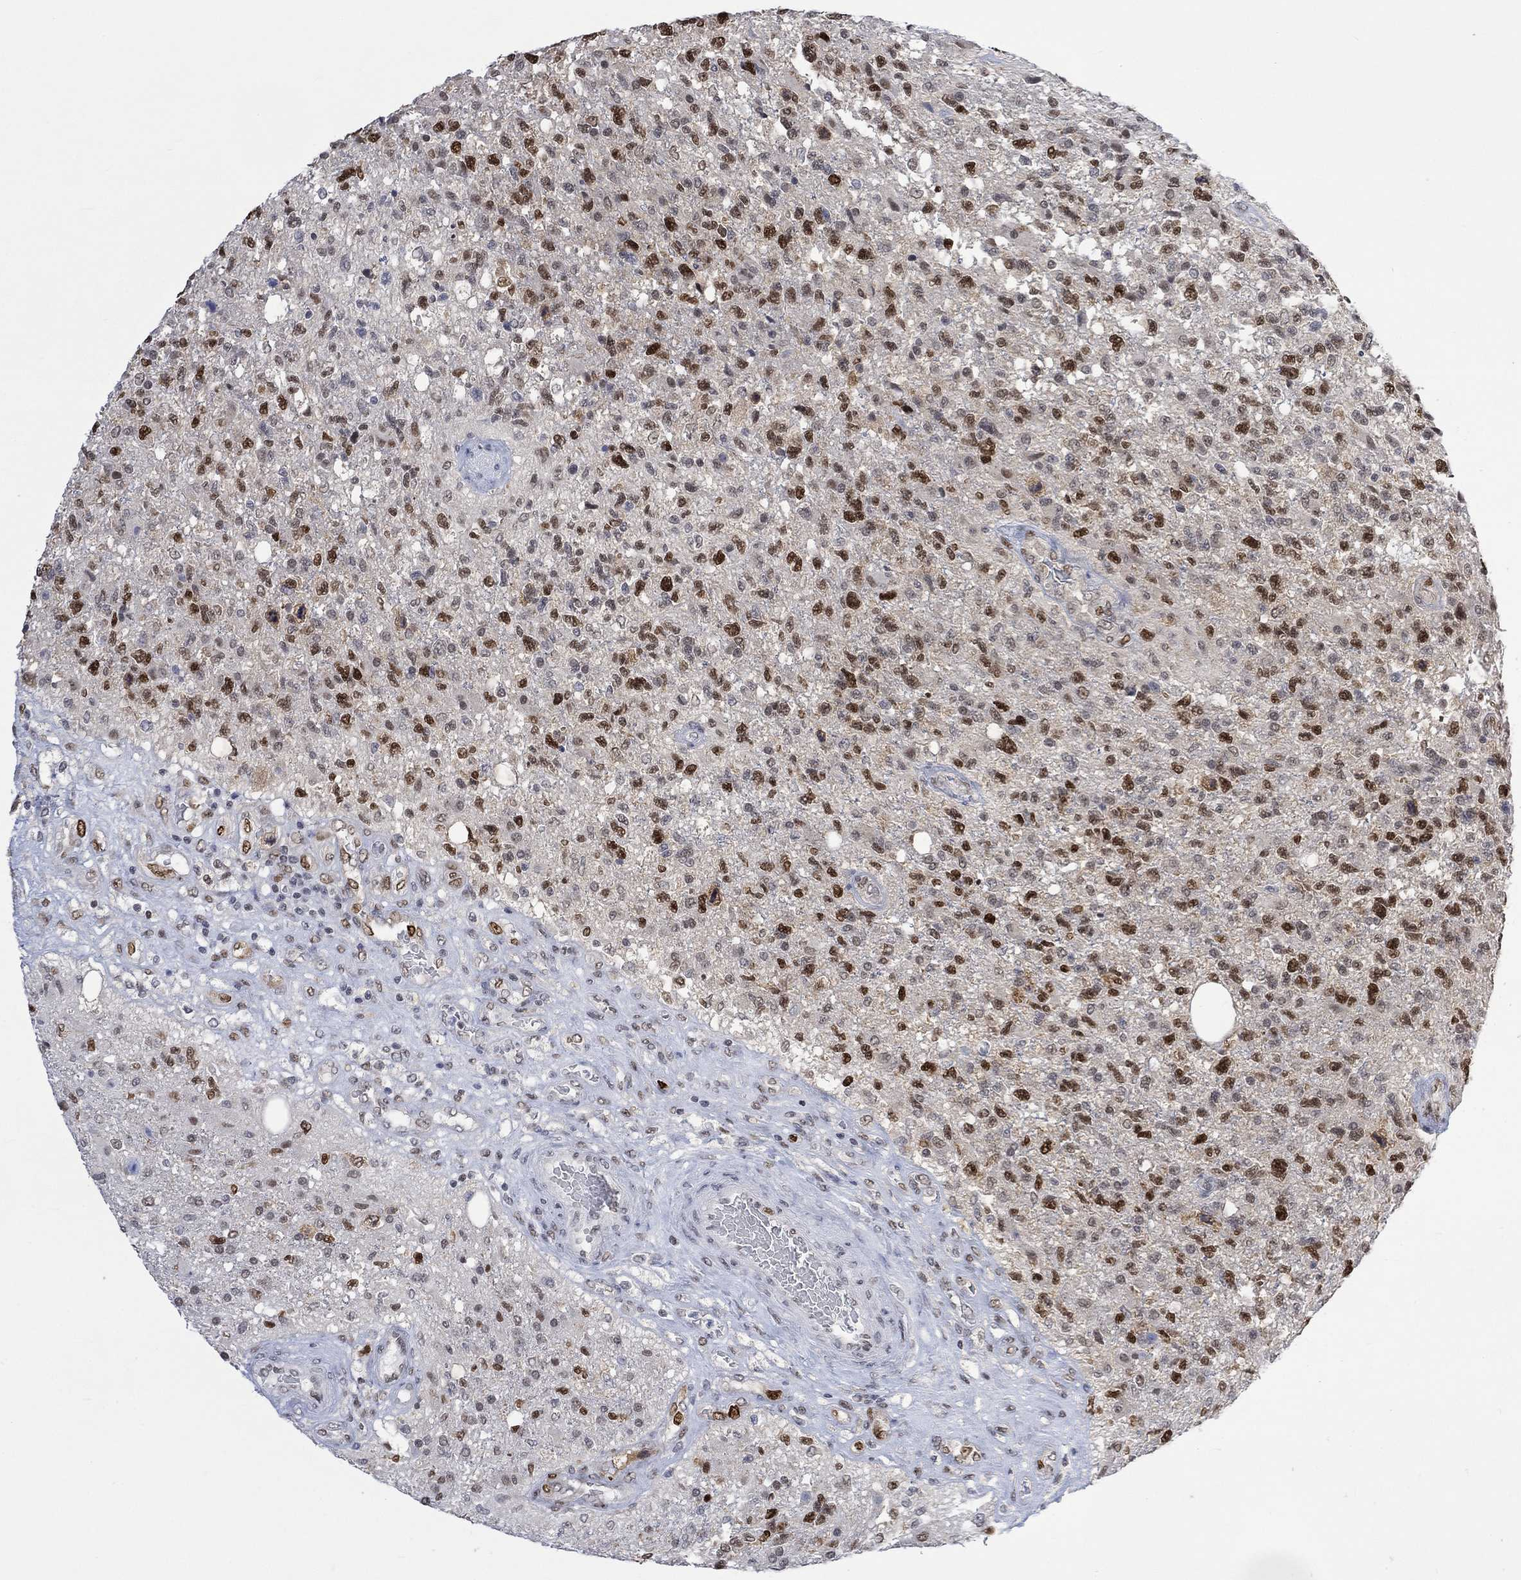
{"staining": {"intensity": "strong", "quantity": "<25%", "location": "nuclear"}, "tissue": "glioma", "cell_type": "Tumor cells", "image_type": "cancer", "snomed": [{"axis": "morphology", "description": "Glioma, malignant, High grade"}, {"axis": "topography", "description": "Brain"}], "caption": "Malignant high-grade glioma stained for a protein displays strong nuclear positivity in tumor cells.", "gene": "RAD54L2", "patient": {"sex": "male", "age": 56}}